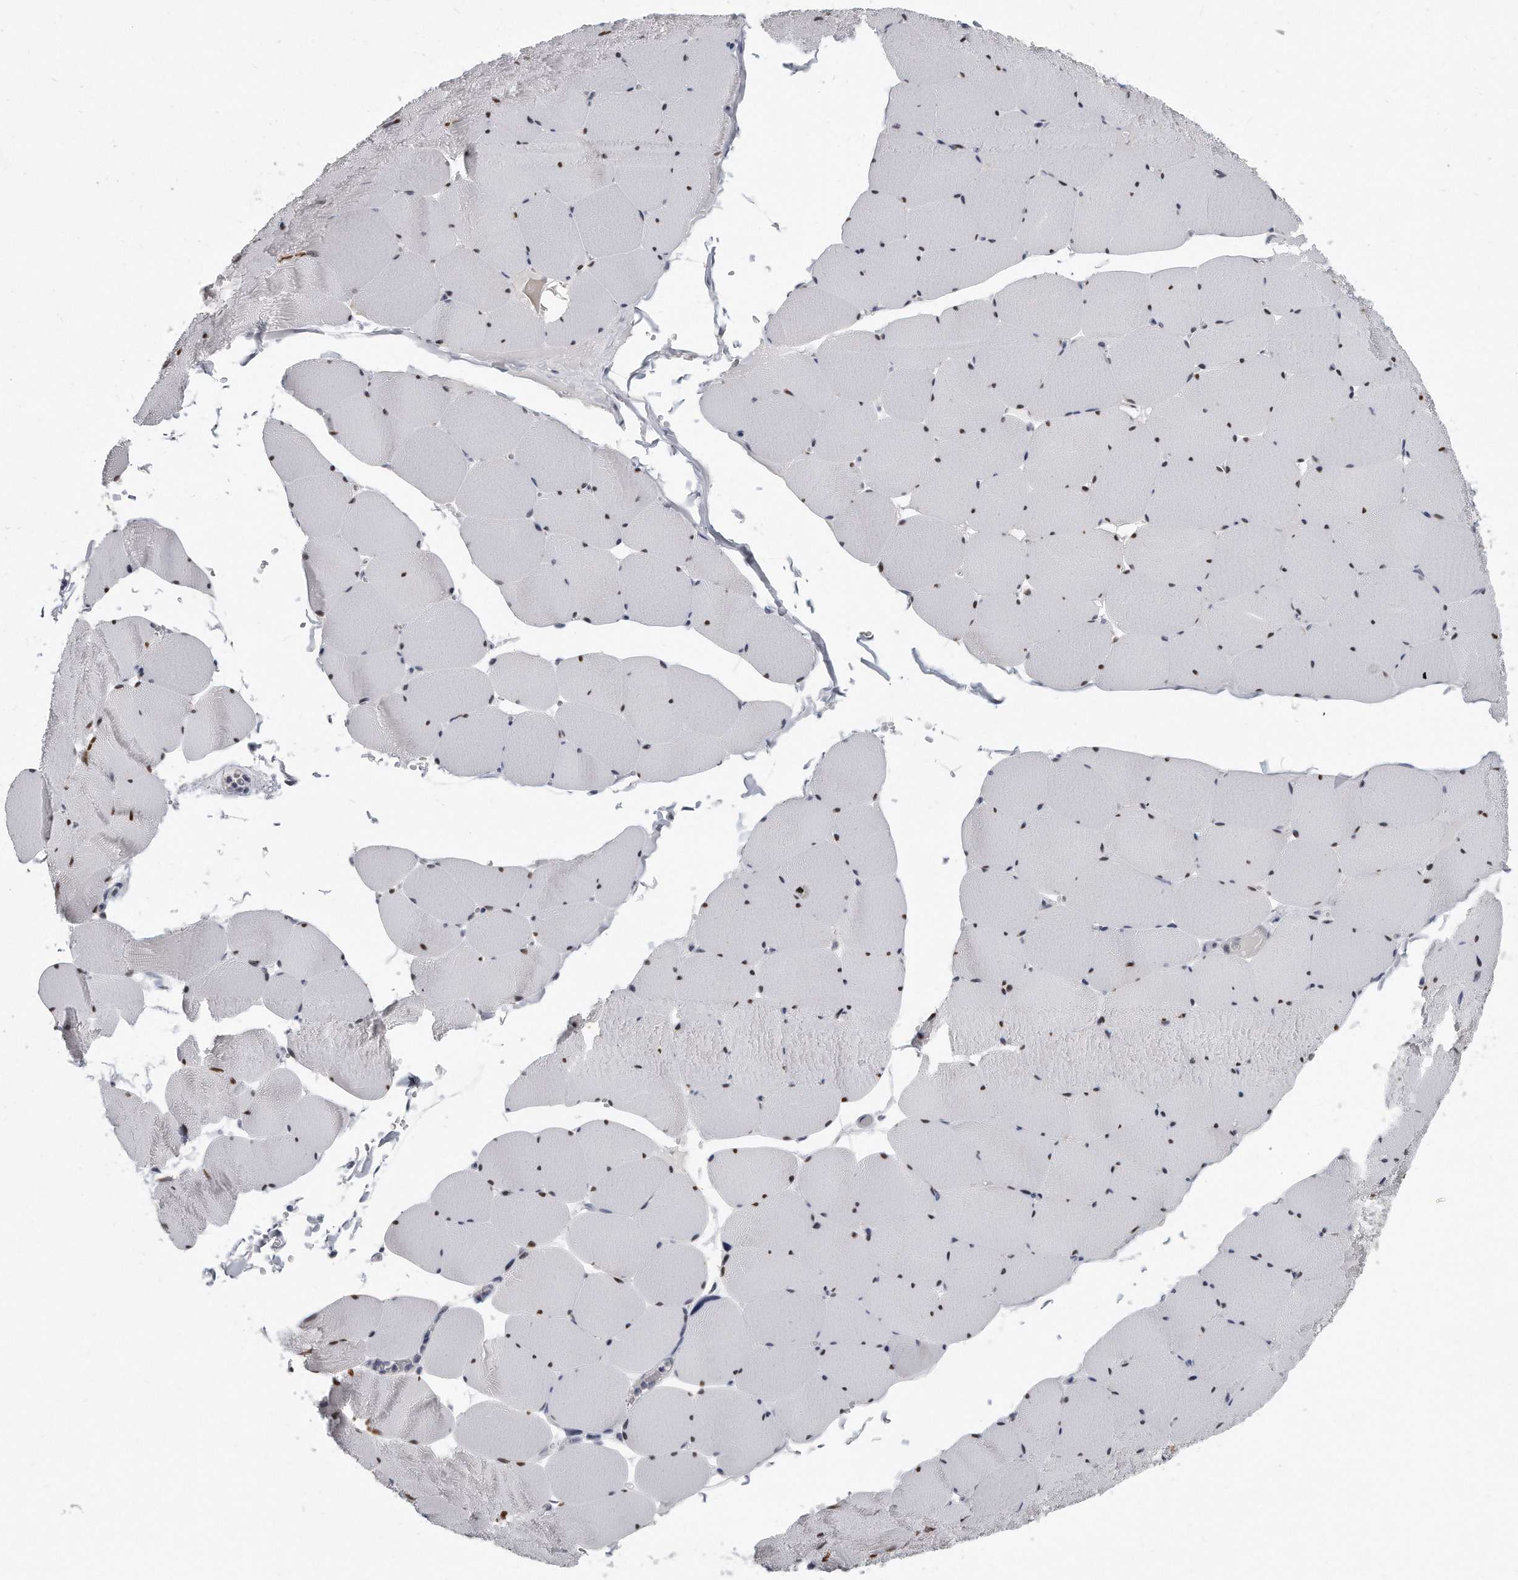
{"staining": {"intensity": "moderate", "quantity": "<25%", "location": "nuclear"}, "tissue": "skeletal muscle", "cell_type": "Myocytes", "image_type": "normal", "snomed": [{"axis": "morphology", "description": "Normal tissue, NOS"}, {"axis": "topography", "description": "Skeletal muscle"}, {"axis": "topography", "description": "Head-Neck"}], "caption": "Protein expression analysis of unremarkable skeletal muscle displays moderate nuclear positivity in about <25% of myocytes. (IHC, brightfield microscopy, high magnification).", "gene": "TFCP2L1", "patient": {"sex": "male", "age": 66}}